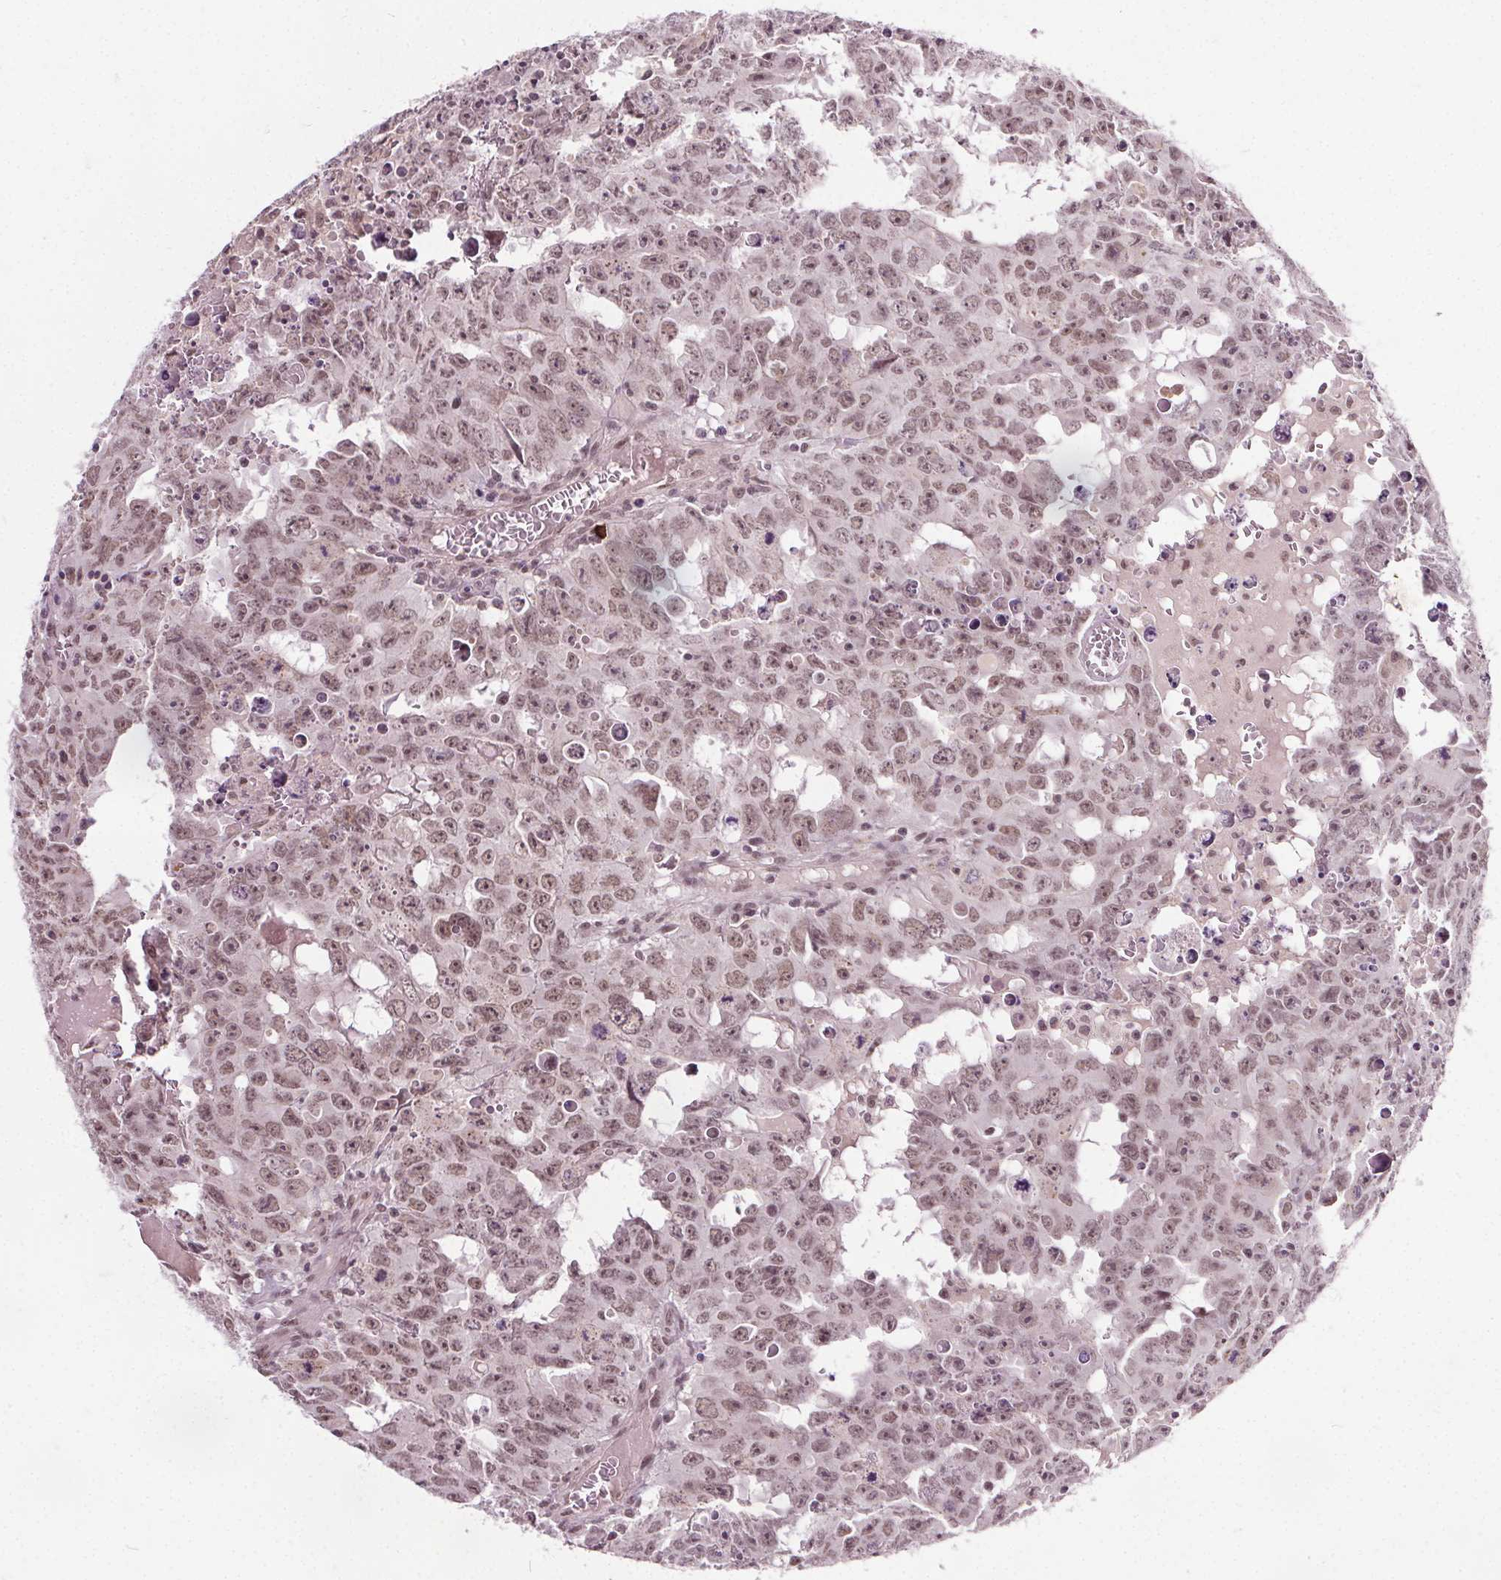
{"staining": {"intensity": "moderate", "quantity": ">75%", "location": "nuclear"}, "tissue": "testis cancer", "cell_type": "Tumor cells", "image_type": "cancer", "snomed": [{"axis": "morphology", "description": "Carcinoma, Embryonal, NOS"}, {"axis": "topography", "description": "Testis"}], "caption": "The micrograph reveals a brown stain indicating the presence of a protein in the nuclear of tumor cells in testis cancer (embryonal carcinoma). (IHC, brightfield microscopy, high magnification).", "gene": "MED6", "patient": {"sex": "male", "age": 22}}